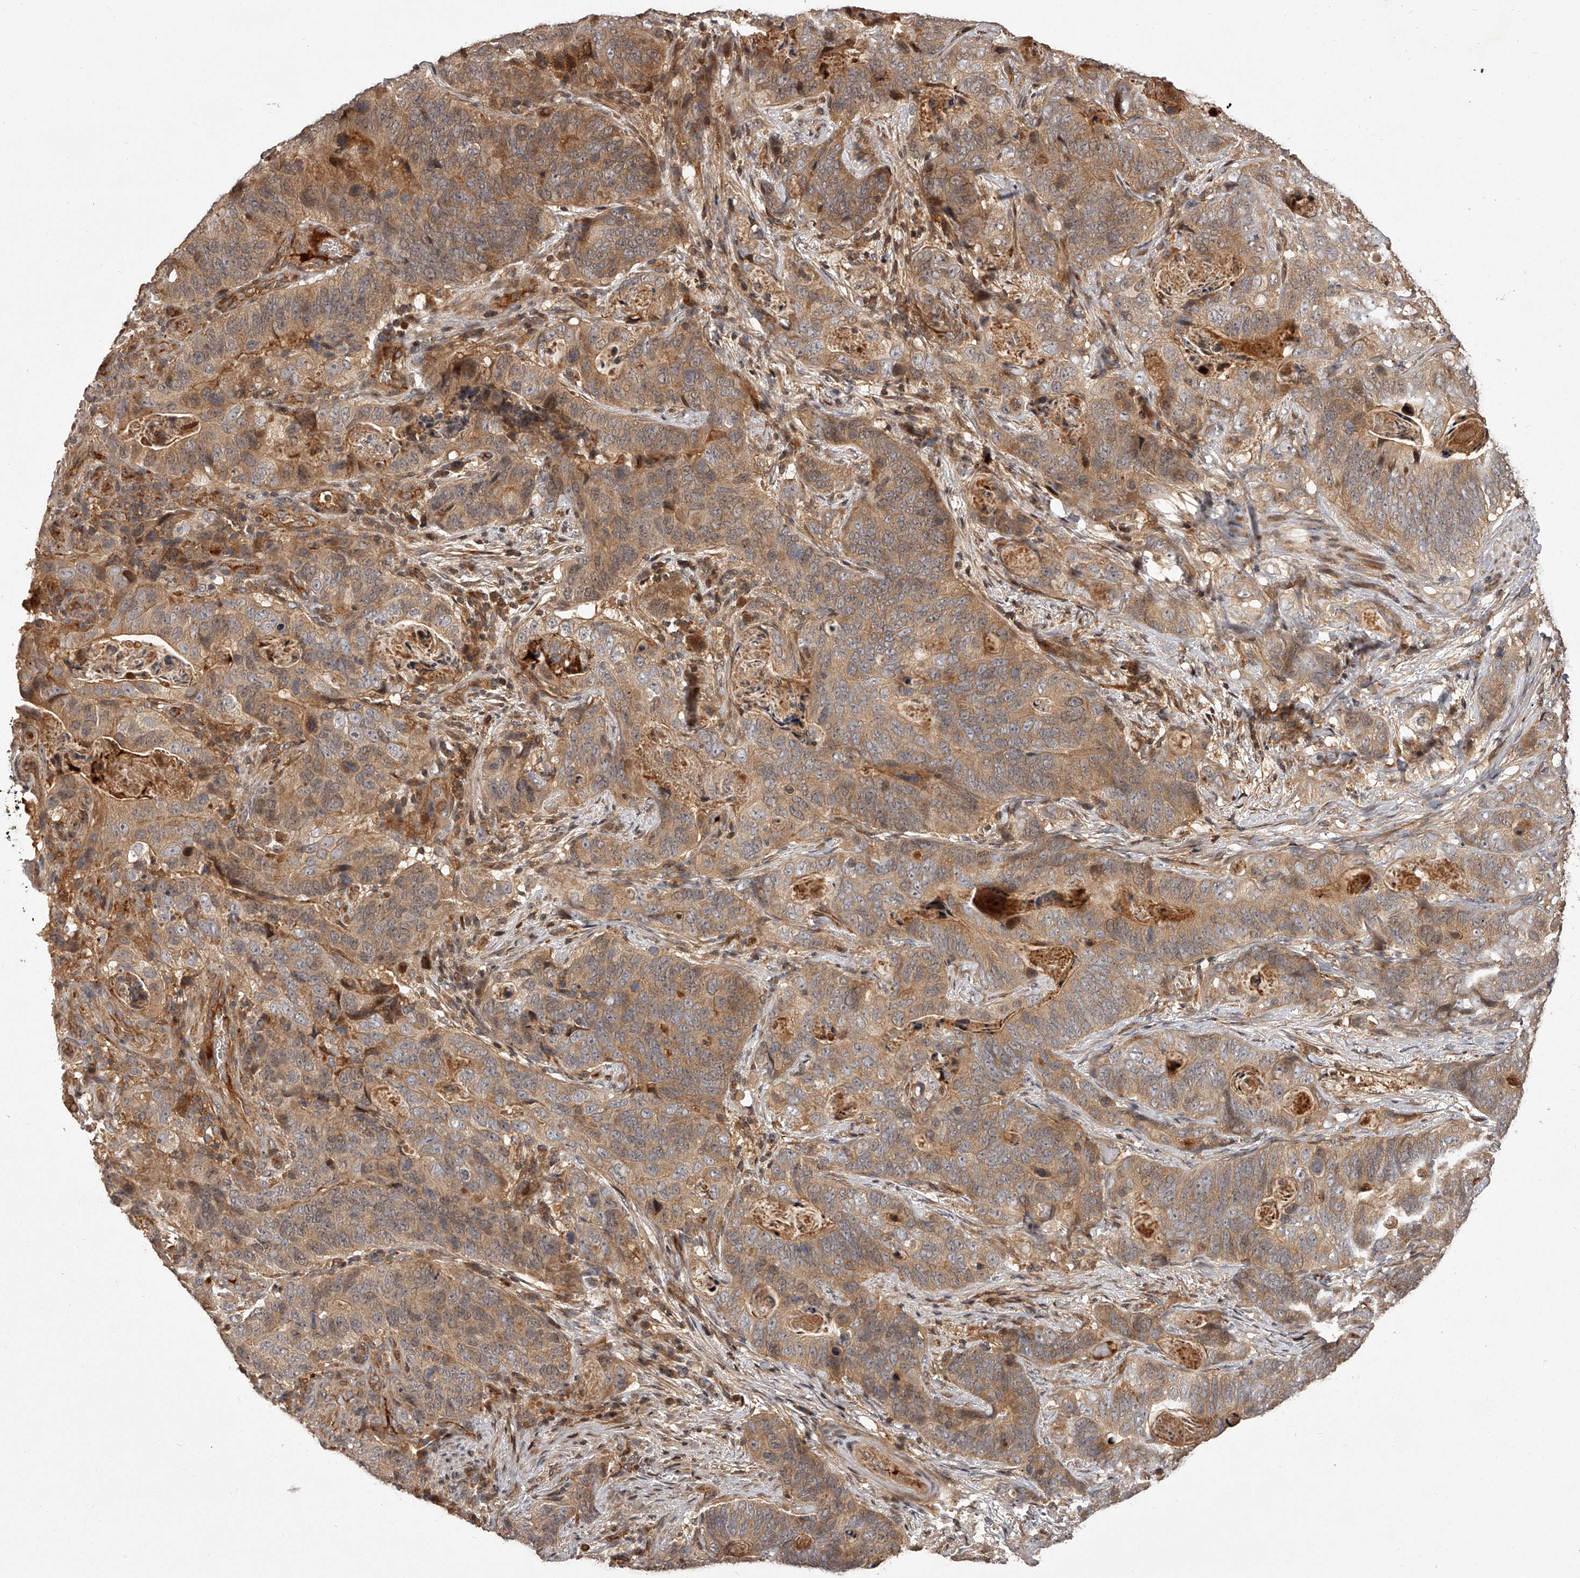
{"staining": {"intensity": "moderate", "quantity": ">75%", "location": "cytoplasmic/membranous"}, "tissue": "stomach cancer", "cell_type": "Tumor cells", "image_type": "cancer", "snomed": [{"axis": "morphology", "description": "Normal tissue, NOS"}, {"axis": "morphology", "description": "Adenocarcinoma, NOS"}, {"axis": "topography", "description": "Stomach"}], "caption": "Moderate cytoplasmic/membranous staining for a protein is identified in approximately >75% of tumor cells of stomach adenocarcinoma using immunohistochemistry.", "gene": "CRYZL1", "patient": {"sex": "female", "age": 89}}